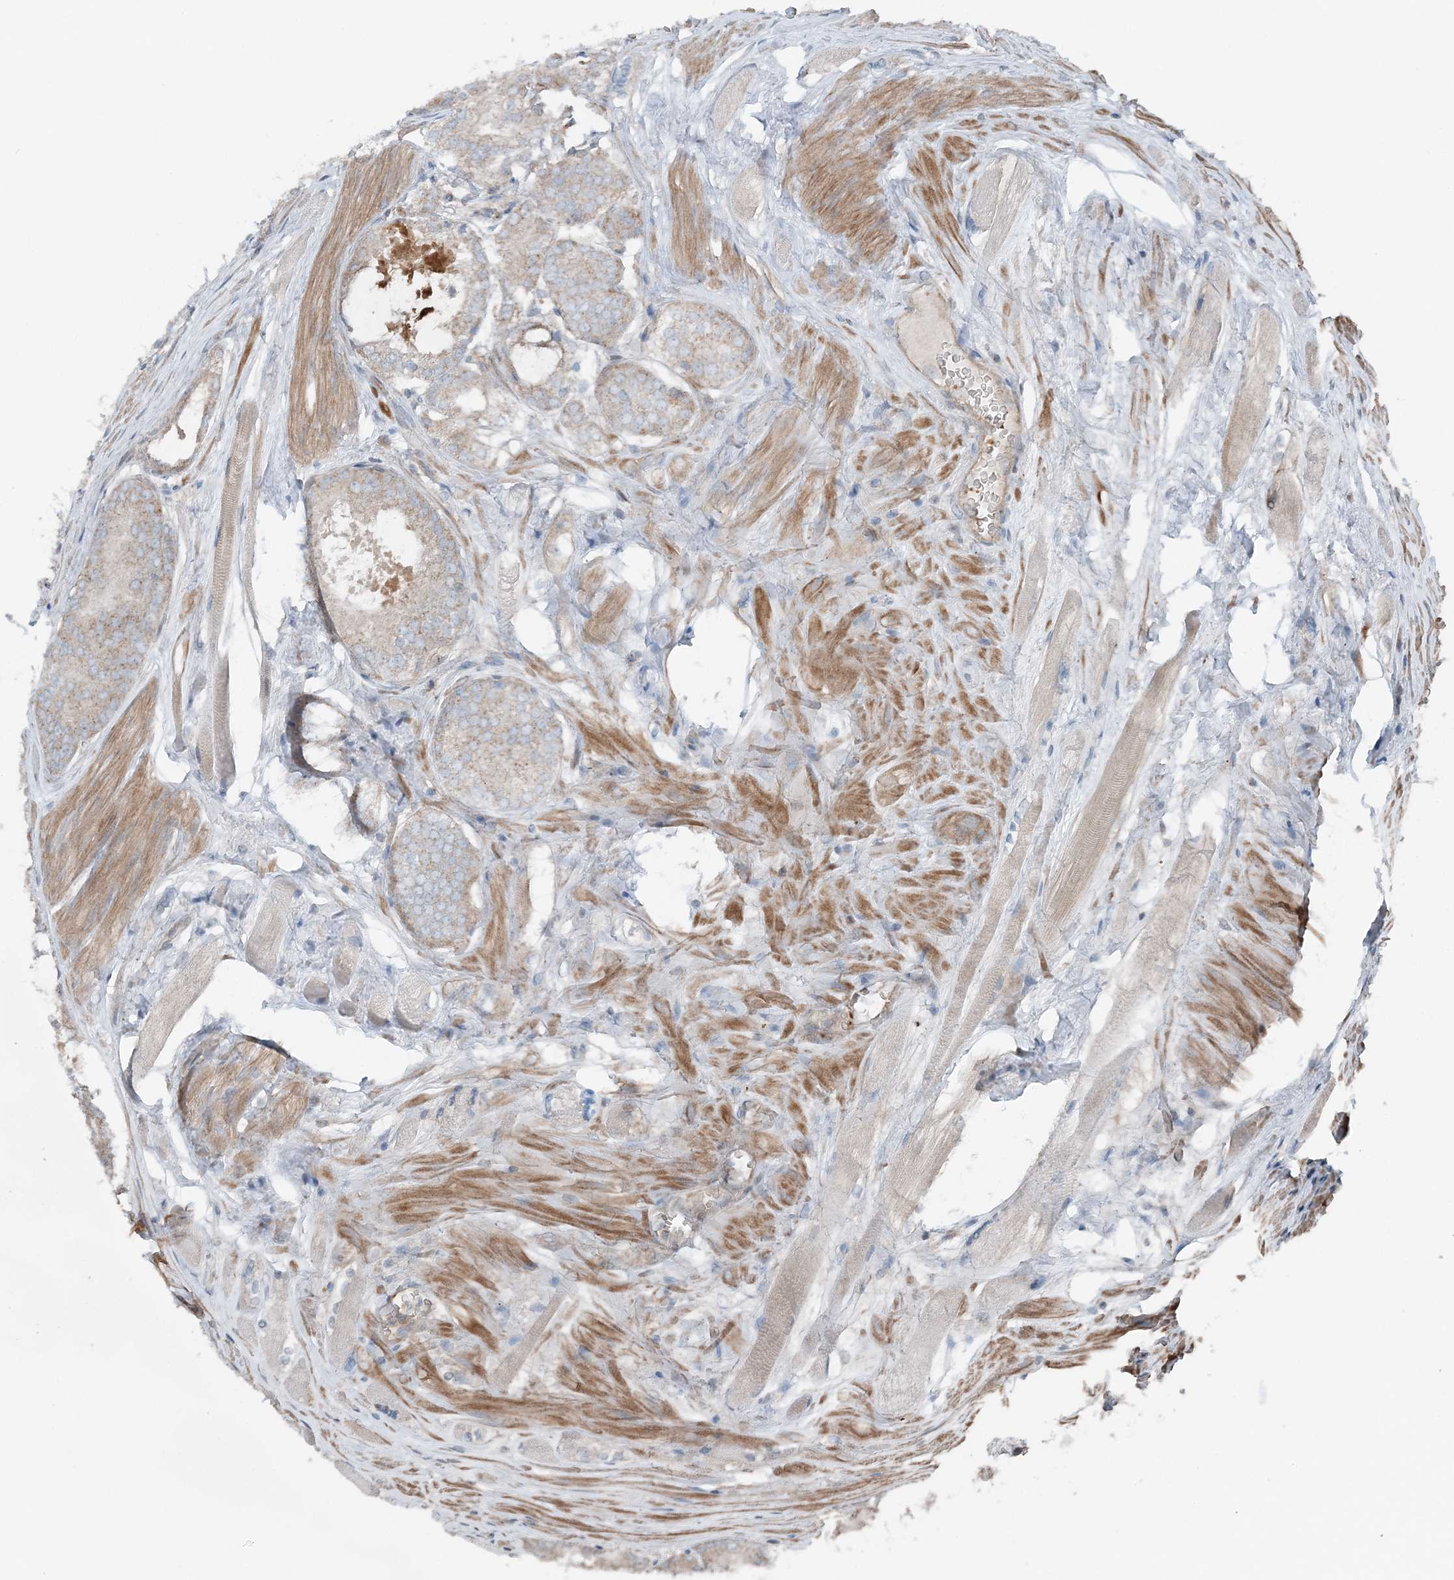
{"staining": {"intensity": "weak", "quantity": "25%-75%", "location": "cytoplasmic/membranous"}, "tissue": "prostate cancer", "cell_type": "Tumor cells", "image_type": "cancer", "snomed": [{"axis": "morphology", "description": "Adenocarcinoma, Low grade"}, {"axis": "topography", "description": "Prostate"}], "caption": "The micrograph reveals immunohistochemical staining of prostate cancer. There is weak cytoplasmic/membranous expression is identified in about 25%-75% of tumor cells.", "gene": "KY", "patient": {"sex": "male", "age": 67}}